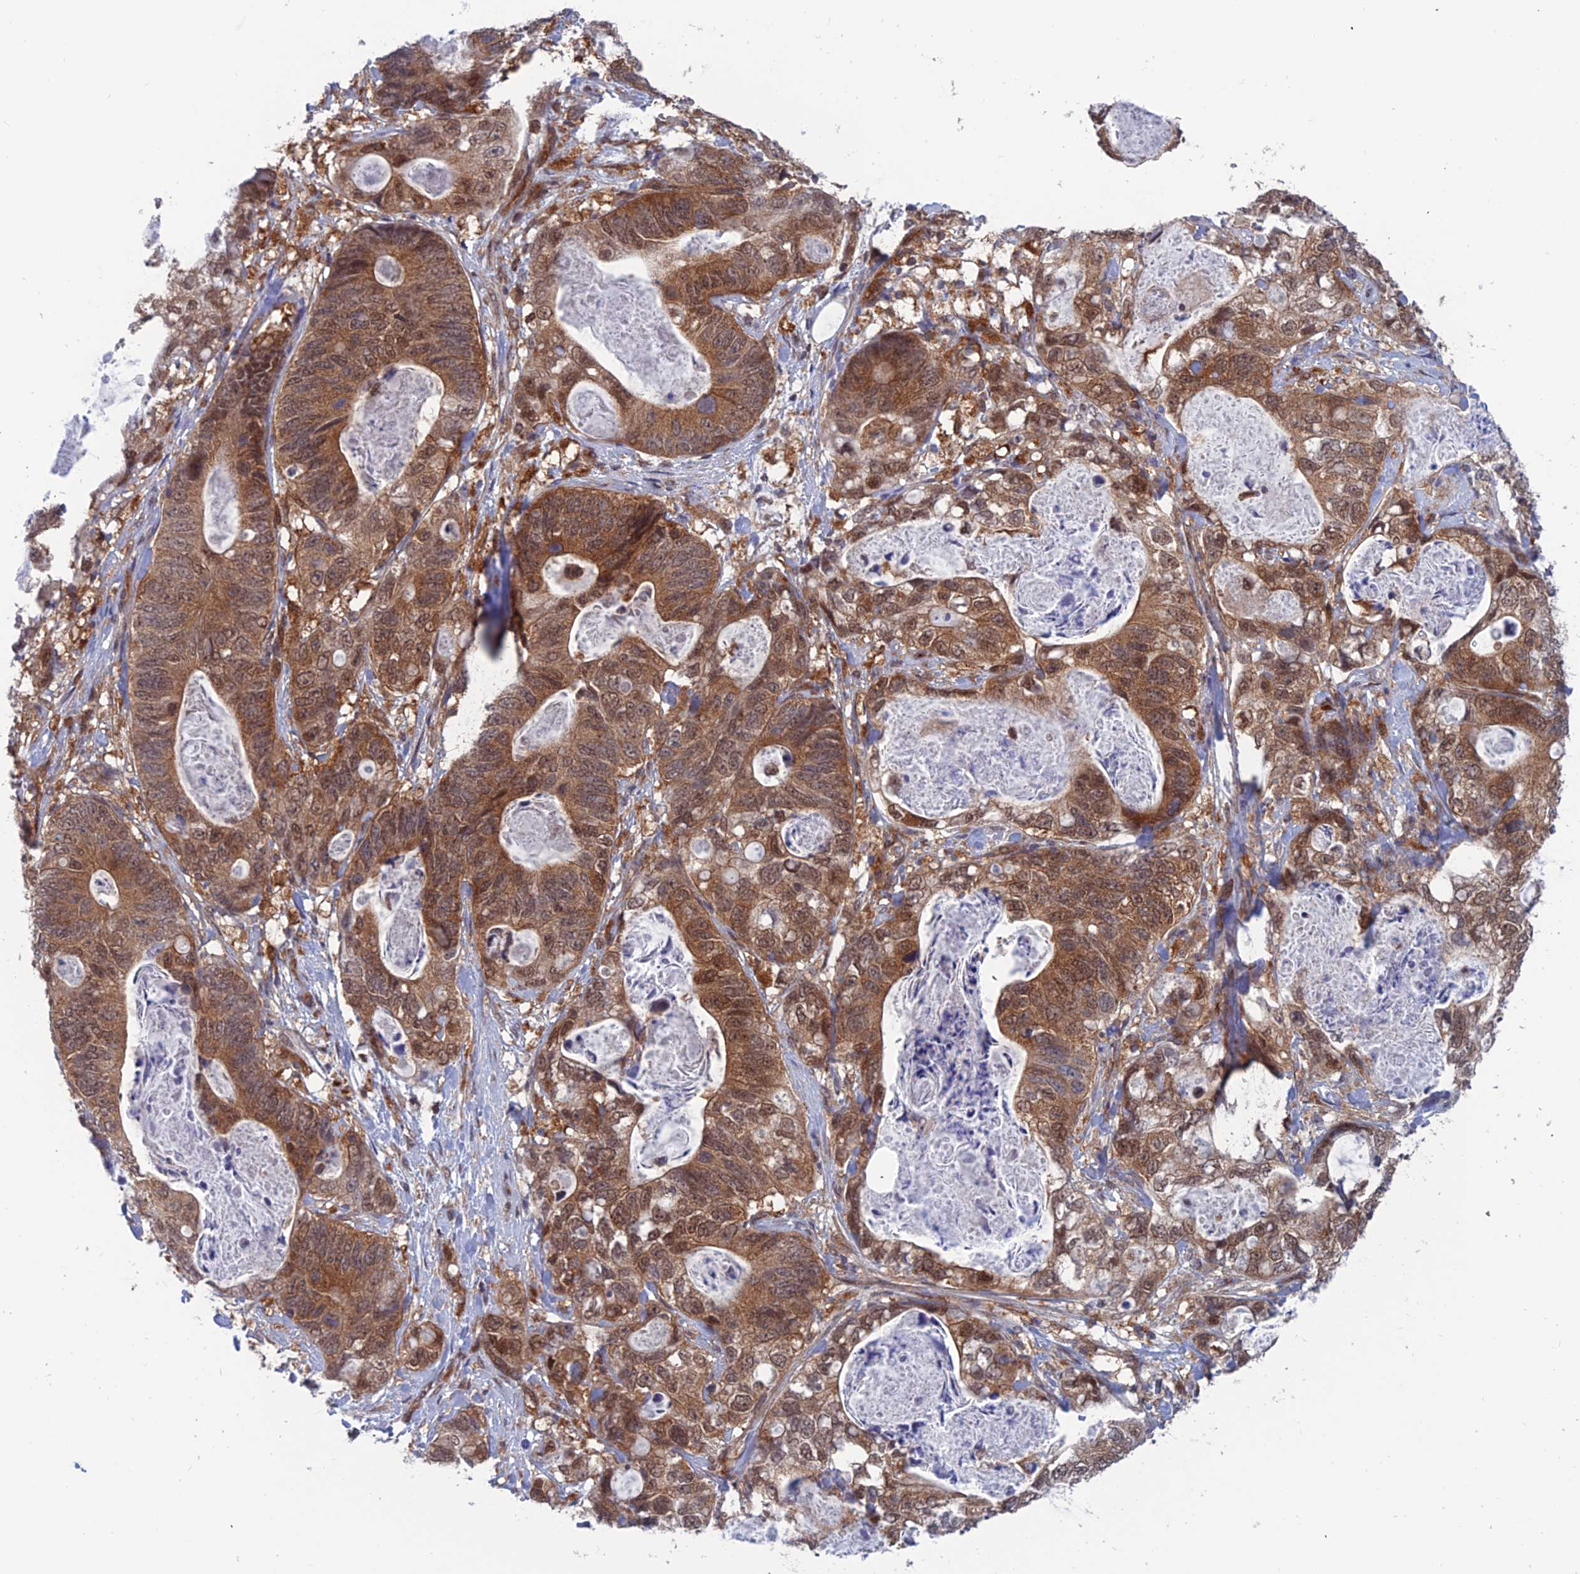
{"staining": {"intensity": "strong", "quantity": ">75%", "location": "cytoplasmic/membranous,nuclear"}, "tissue": "stomach cancer", "cell_type": "Tumor cells", "image_type": "cancer", "snomed": [{"axis": "morphology", "description": "Normal tissue, NOS"}, {"axis": "morphology", "description": "Adenocarcinoma, NOS"}, {"axis": "topography", "description": "Stomach"}], "caption": "Immunohistochemistry (IHC) histopathology image of neoplastic tissue: human stomach cancer stained using IHC exhibits high levels of strong protein expression localized specifically in the cytoplasmic/membranous and nuclear of tumor cells, appearing as a cytoplasmic/membranous and nuclear brown color.", "gene": "IGBP1", "patient": {"sex": "female", "age": 89}}